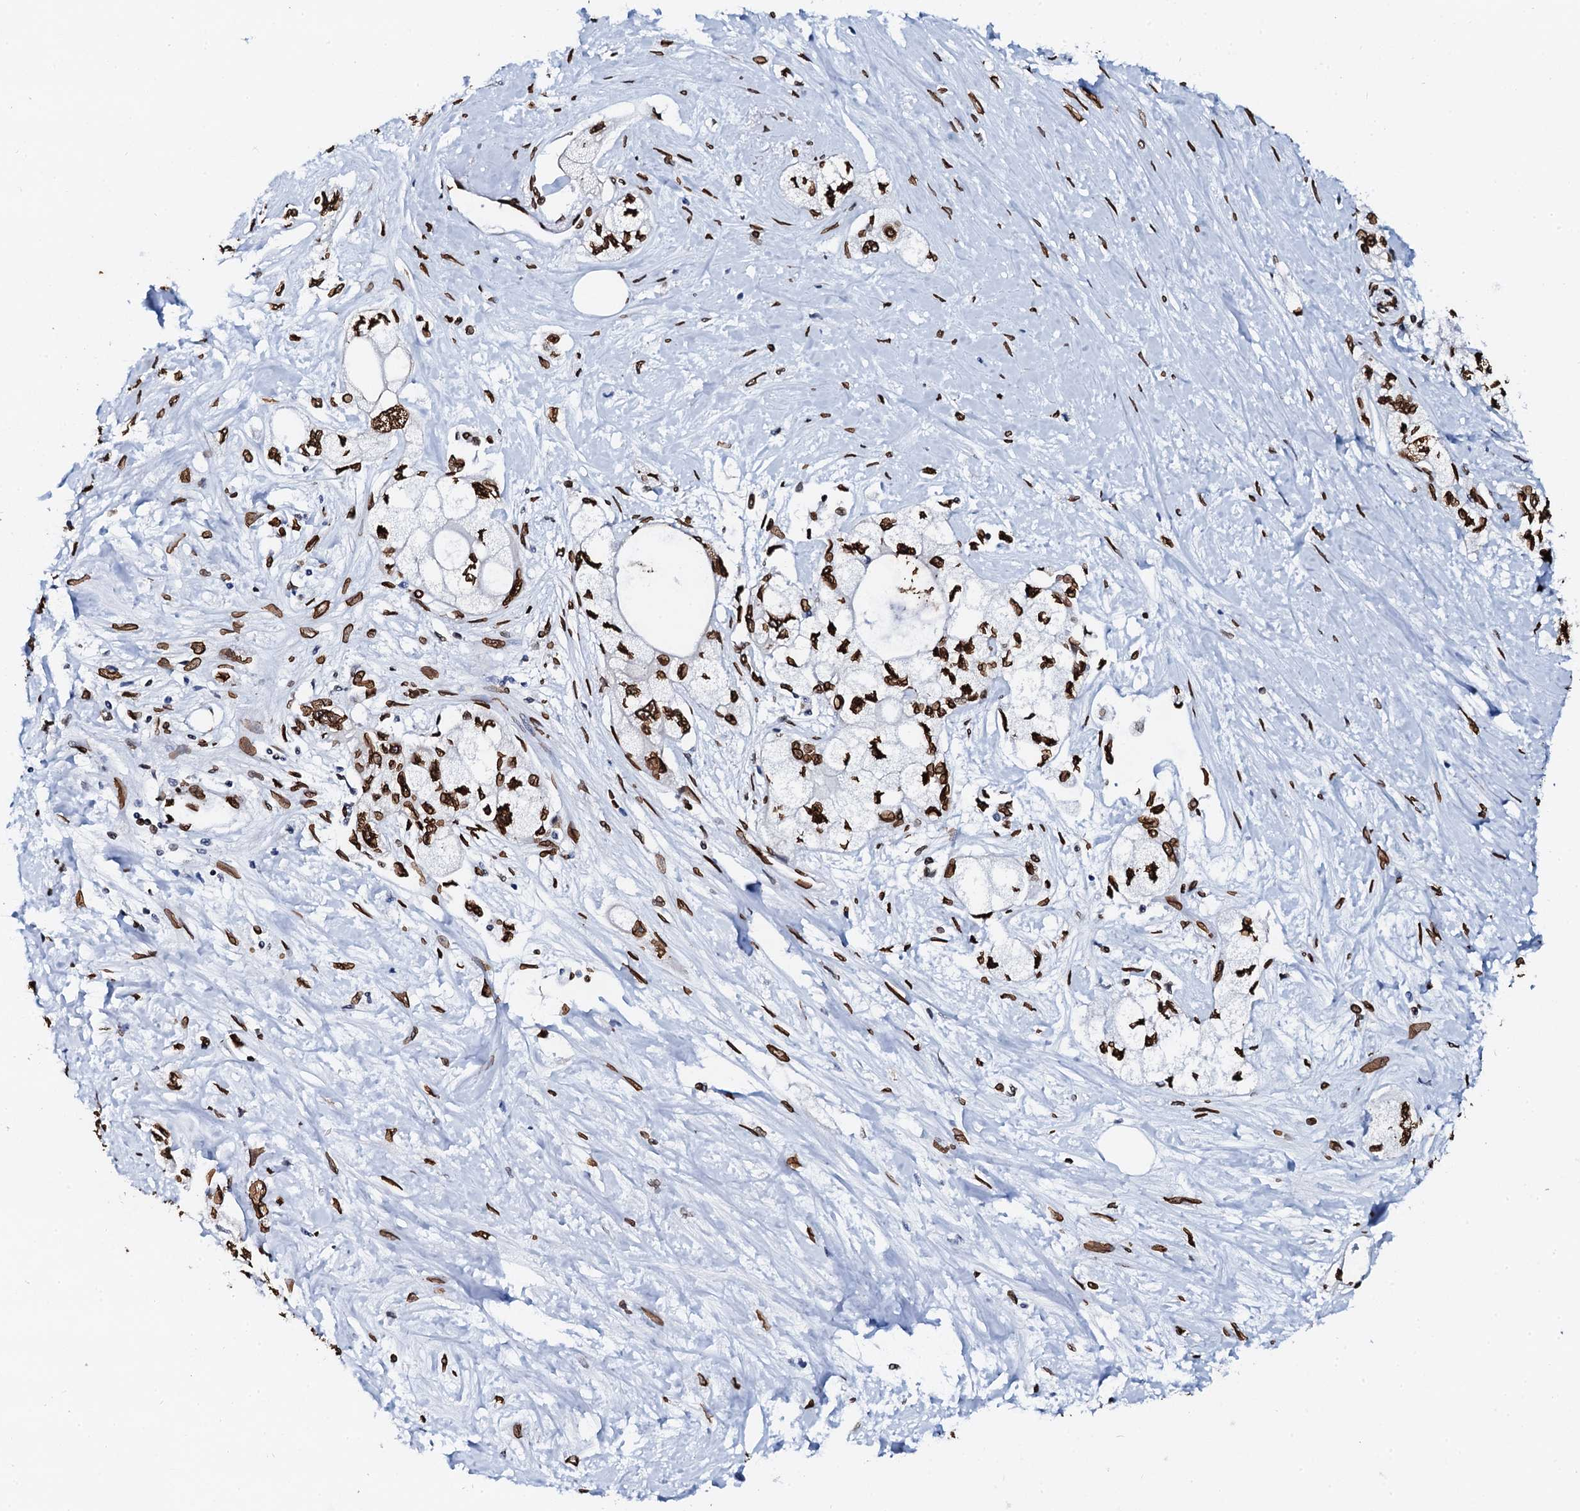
{"staining": {"intensity": "strong", "quantity": ">75%", "location": "nuclear"}, "tissue": "pancreatic cancer", "cell_type": "Tumor cells", "image_type": "cancer", "snomed": [{"axis": "morphology", "description": "Adenocarcinoma, NOS"}, {"axis": "topography", "description": "Pancreas"}], "caption": "A histopathology image of human pancreatic adenocarcinoma stained for a protein exhibits strong nuclear brown staining in tumor cells.", "gene": "KATNAL2", "patient": {"sex": "male", "age": 70}}